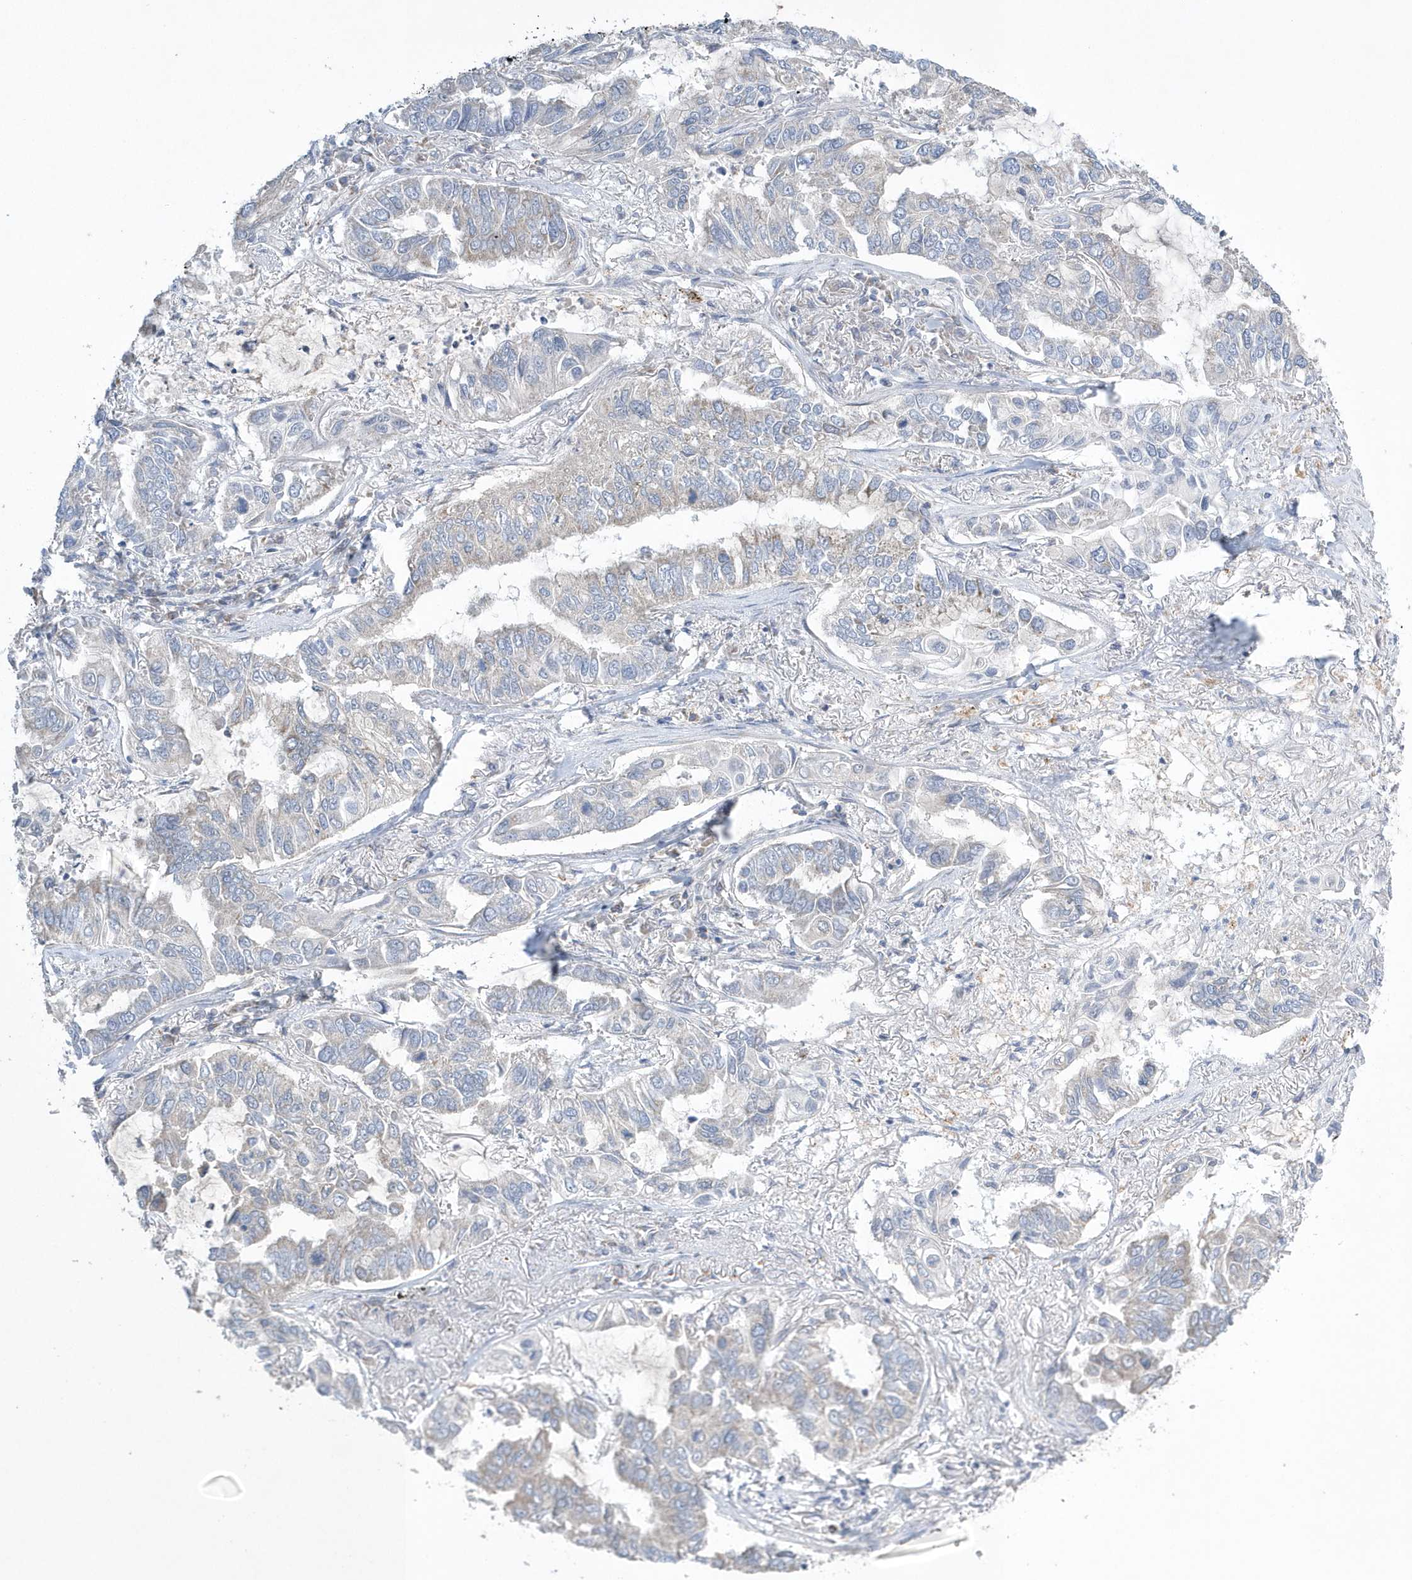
{"staining": {"intensity": "negative", "quantity": "none", "location": "none"}, "tissue": "lung cancer", "cell_type": "Tumor cells", "image_type": "cancer", "snomed": [{"axis": "morphology", "description": "Adenocarcinoma, NOS"}, {"axis": "topography", "description": "Lung"}], "caption": "Immunohistochemistry (IHC) image of lung adenocarcinoma stained for a protein (brown), which demonstrates no staining in tumor cells. (DAB (3,3'-diaminobenzidine) immunohistochemistry (IHC) with hematoxylin counter stain).", "gene": "SPATA5", "patient": {"sex": "male", "age": 64}}